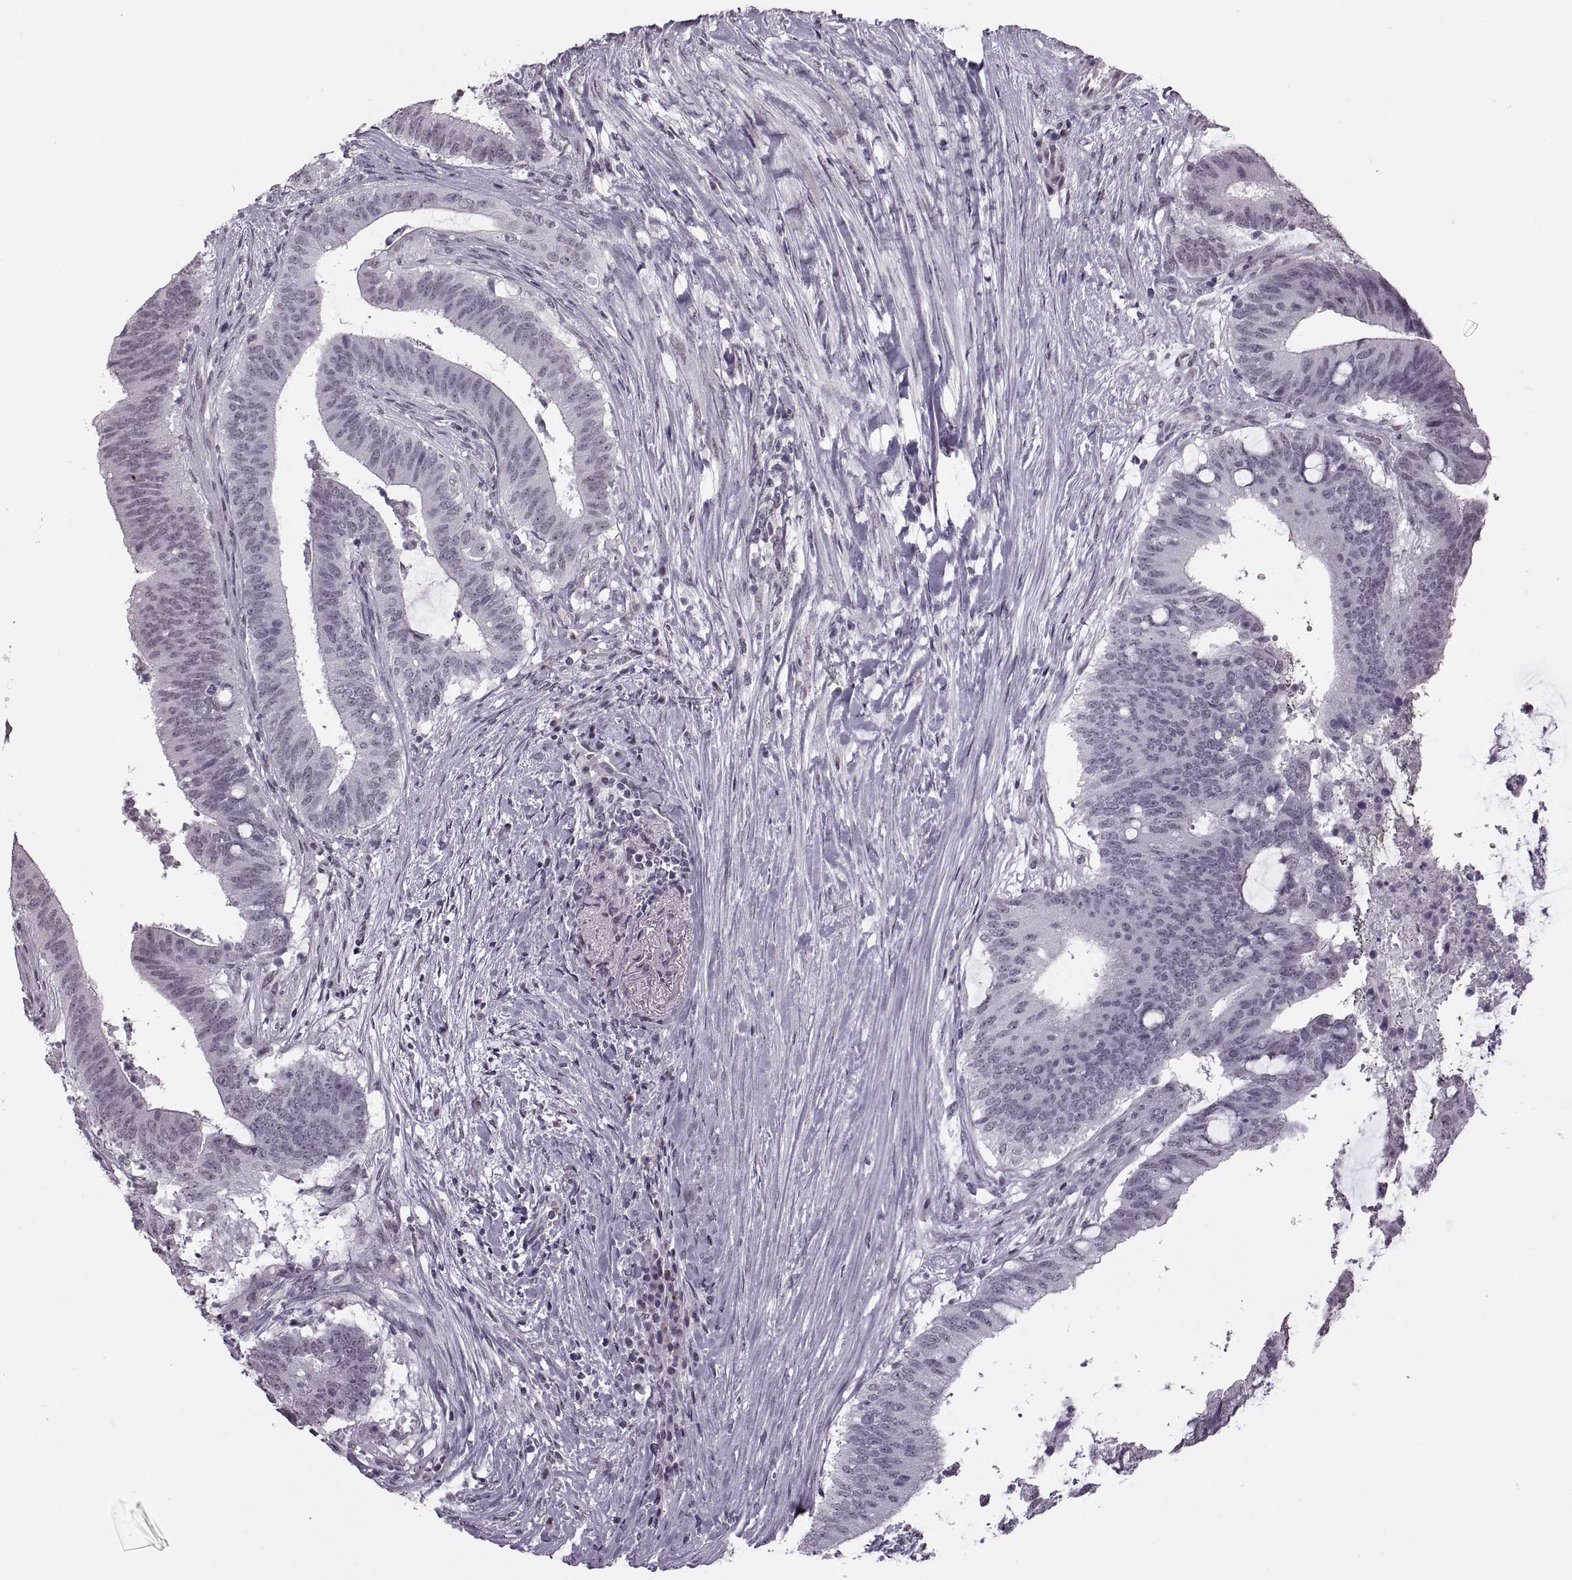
{"staining": {"intensity": "negative", "quantity": "none", "location": "none"}, "tissue": "colorectal cancer", "cell_type": "Tumor cells", "image_type": "cancer", "snomed": [{"axis": "morphology", "description": "Adenocarcinoma, NOS"}, {"axis": "topography", "description": "Colon"}], "caption": "IHC of human colorectal cancer reveals no positivity in tumor cells.", "gene": "PRSS37", "patient": {"sex": "female", "age": 43}}